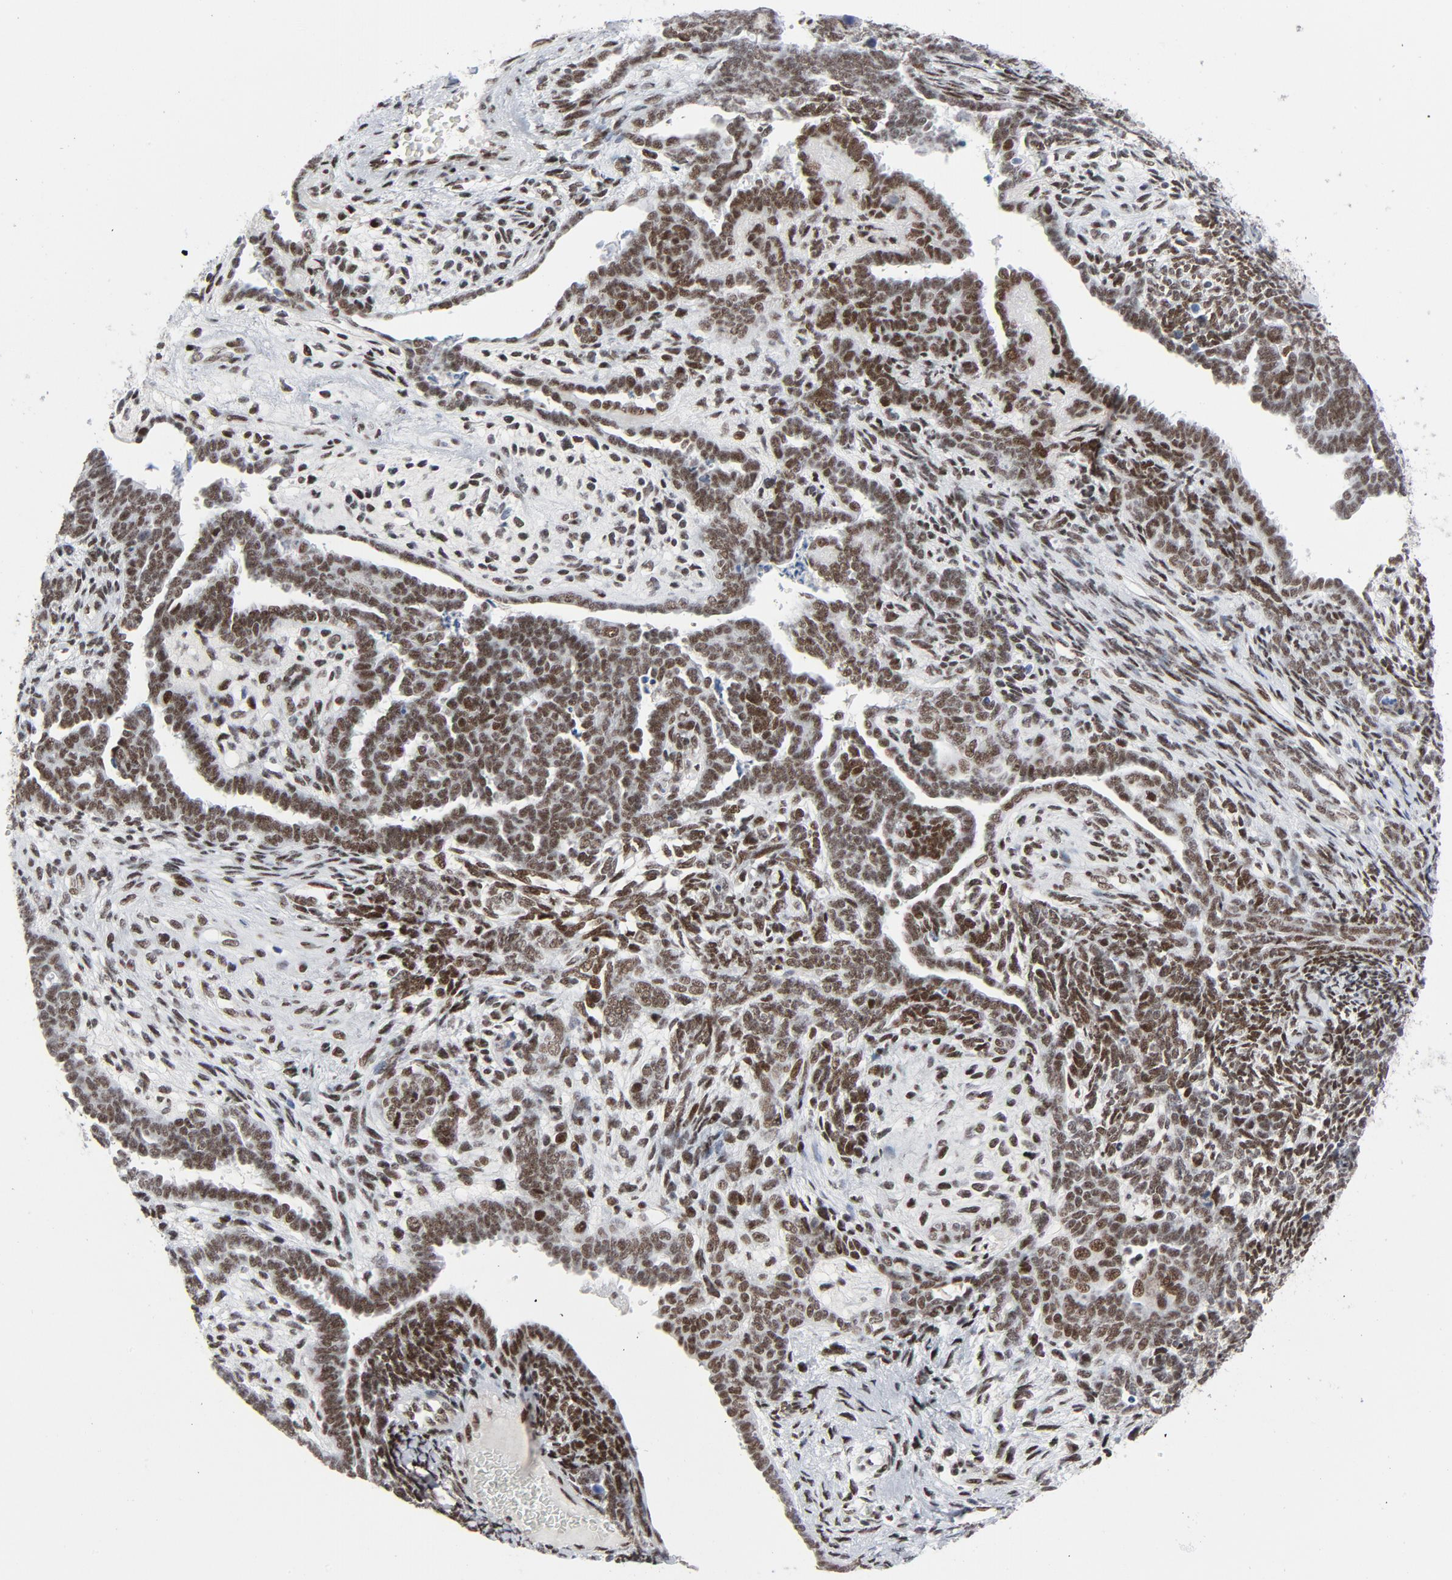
{"staining": {"intensity": "moderate", "quantity": ">75%", "location": "nuclear"}, "tissue": "endometrial cancer", "cell_type": "Tumor cells", "image_type": "cancer", "snomed": [{"axis": "morphology", "description": "Neoplasm, malignant, NOS"}, {"axis": "topography", "description": "Endometrium"}], "caption": "The micrograph shows immunohistochemical staining of endometrial cancer (malignant neoplasm). There is moderate nuclear positivity is present in about >75% of tumor cells.", "gene": "HSF1", "patient": {"sex": "female", "age": 74}}